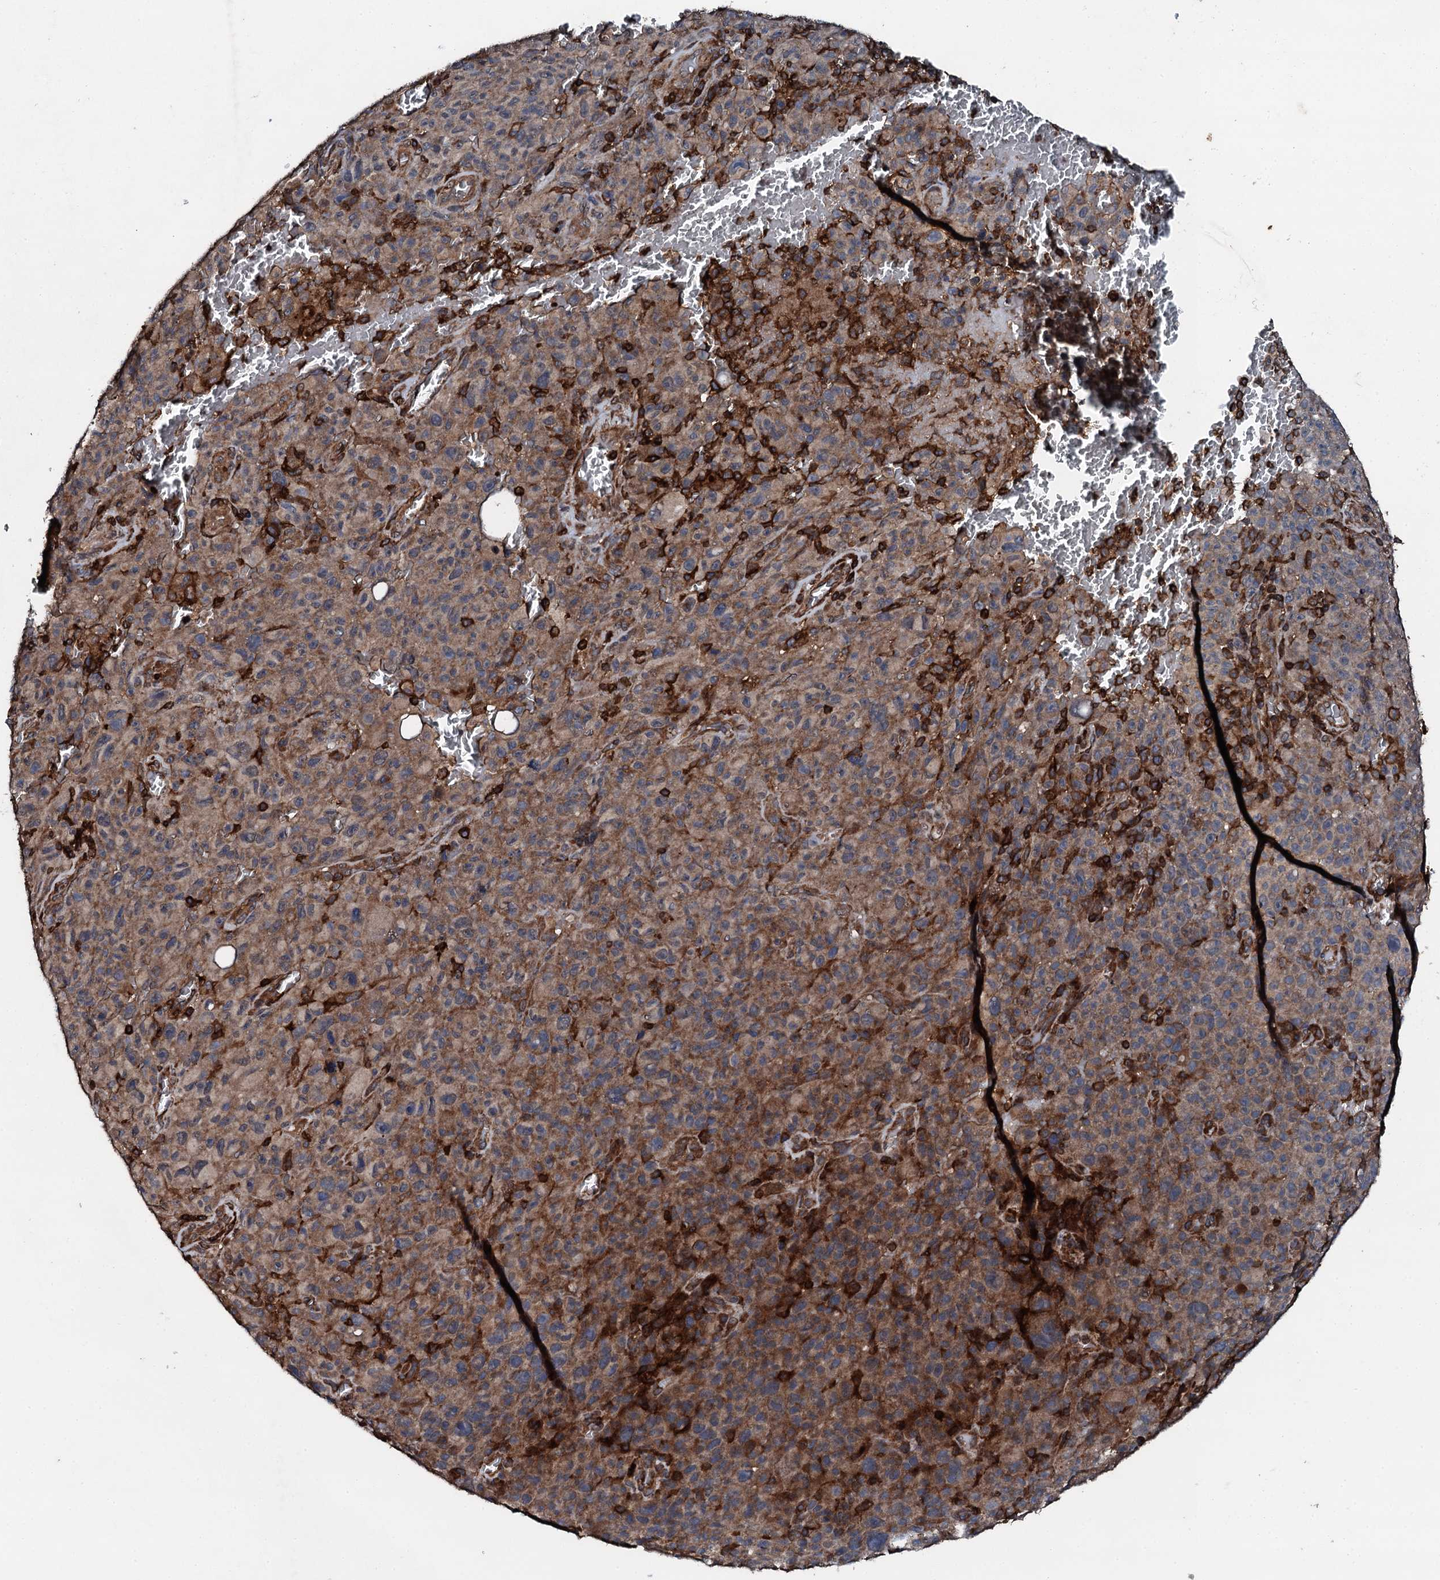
{"staining": {"intensity": "weak", "quantity": ">75%", "location": "cytoplasmic/membranous"}, "tissue": "melanoma", "cell_type": "Tumor cells", "image_type": "cancer", "snomed": [{"axis": "morphology", "description": "Malignant melanoma, NOS"}, {"axis": "topography", "description": "Skin"}], "caption": "Melanoma stained with DAB (3,3'-diaminobenzidine) IHC shows low levels of weak cytoplasmic/membranous expression in approximately >75% of tumor cells.", "gene": "EDC4", "patient": {"sex": "female", "age": 82}}